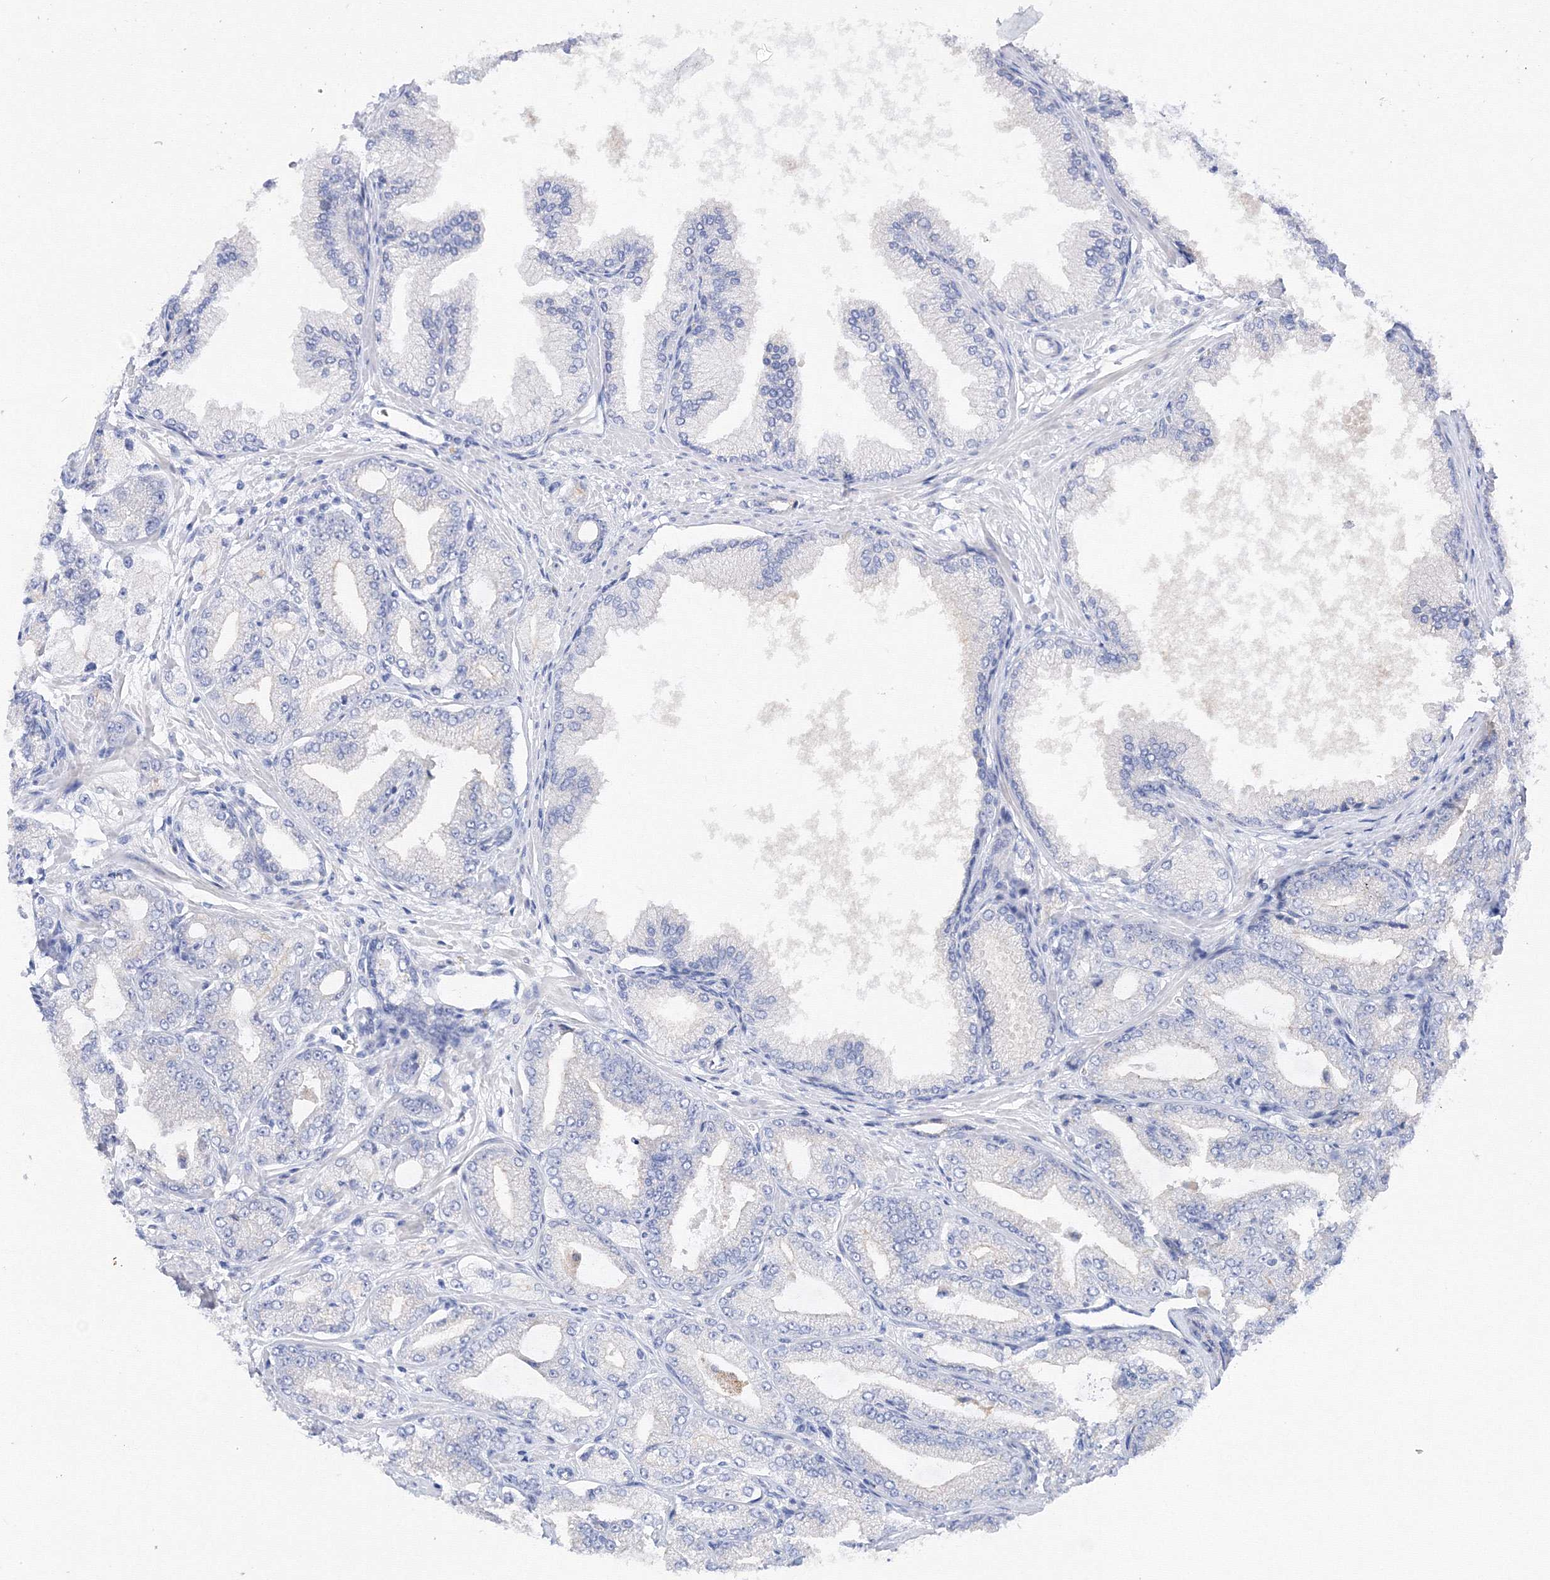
{"staining": {"intensity": "negative", "quantity": "none", "location": "none"}, "tissue": "prostate cancer", "cell_type": "Tumor cells", "image_type": "cancer", "snomed": [{"axis": "morphology", "description": "Adenocarcinoma, Low grade"}, {"axis": "topography", "description": "Prostate"}], "caption": "A high-resolution photomicrograph shows IHC staining of adenocarcinoma (low-grade) (prostate), which demonstrates no significant positivity in tumor cells. (DAB (3,3'-diaminobenzidine) immunohistochemistry visualized using brightfield microscopy, high magnification).", "gene": "TAMM41", "patient": {"sex": "male", "age": 63}}